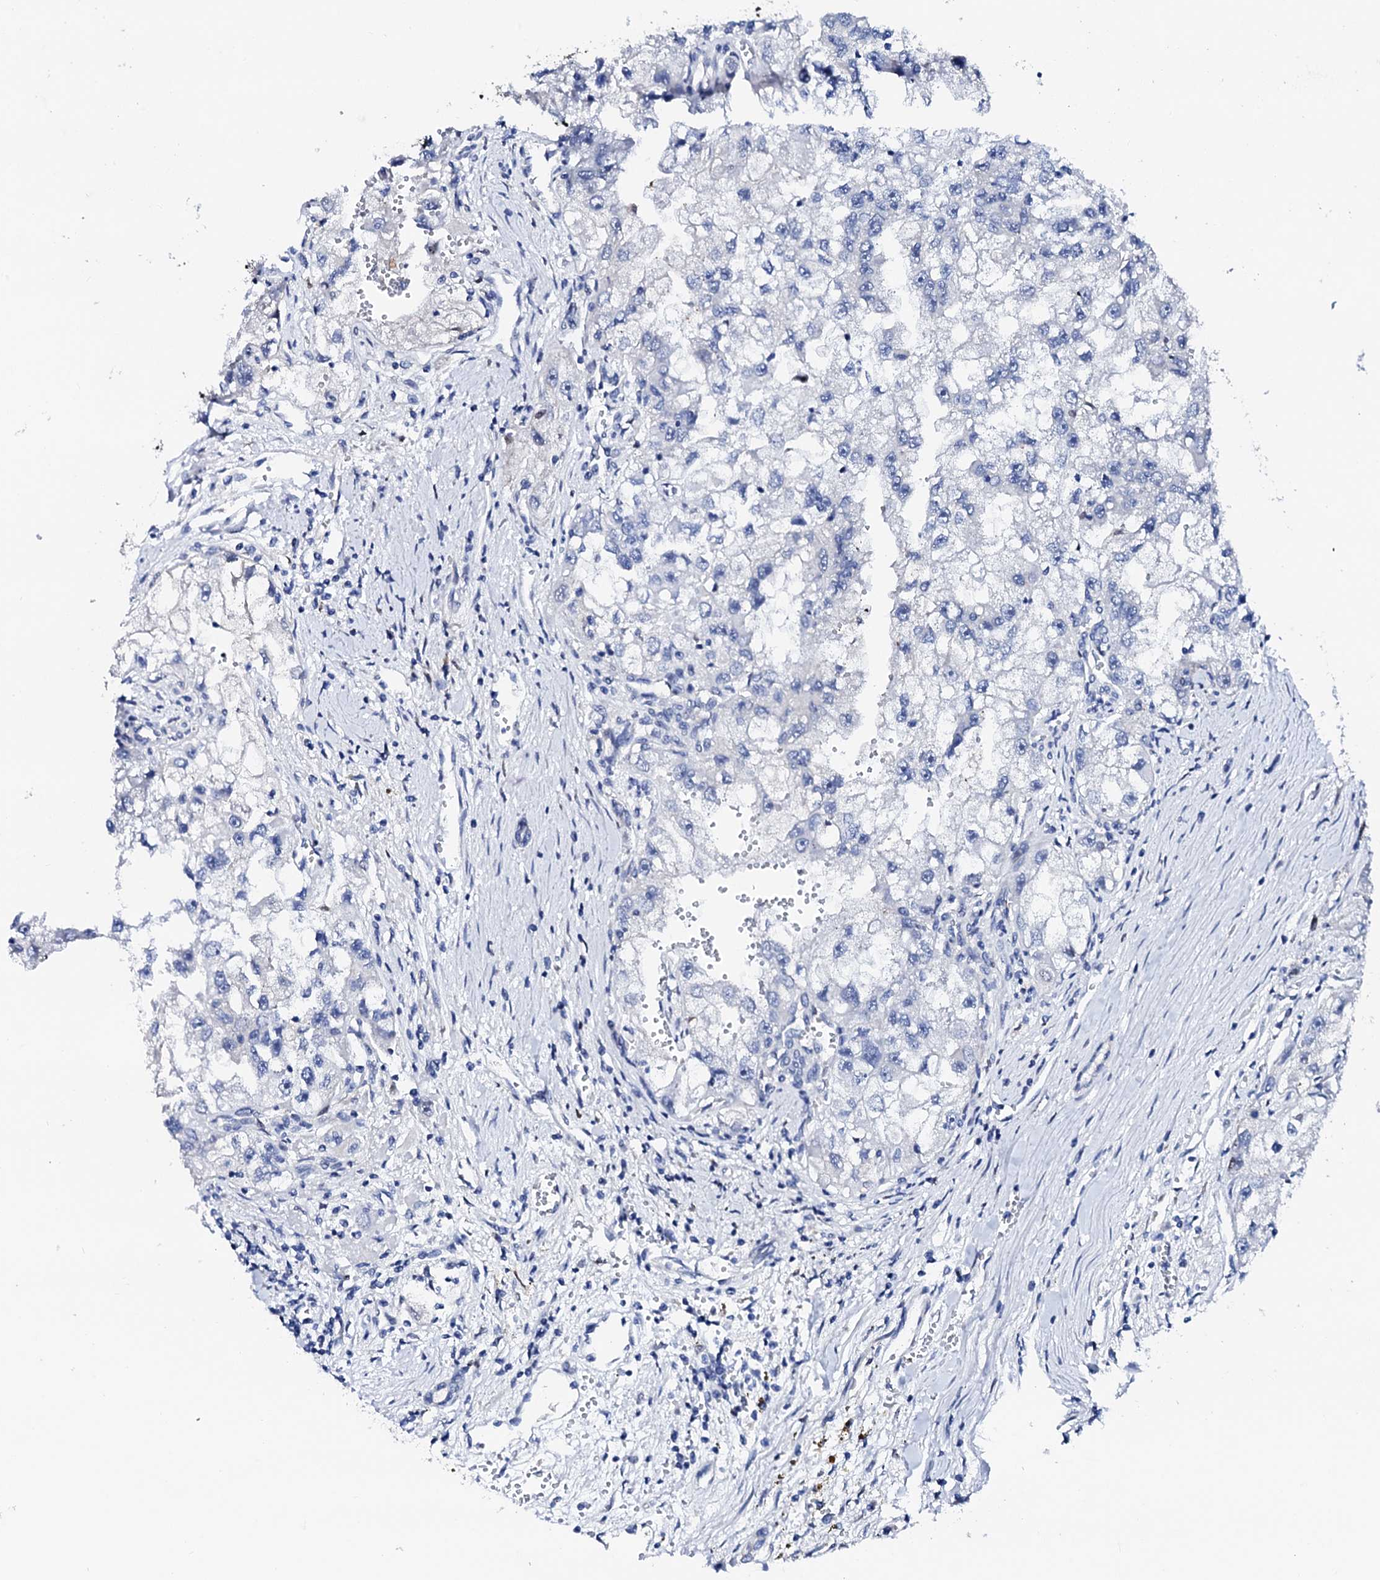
{"staining": {"intensity": "negative", "quantity": "none", "location": "none"}, "tissue": "renal cancer", "cell_type": "Tumor cells", "image_type": "cancer", "snomed": [{"axis": "morphology", "description": "Adenocarcinoma, NOS"}, {"axis": "topography", "description": "Kidney"}], "caption": "This histopathology image is of renal cancer (adenocarcinoma) stained with IHC to label a protein in brown with the nuclei are counter-stained blue. There is no positivity in tumor cells.", "gene": "TRDN", "patient": {"sex": "male", "age": 63}}